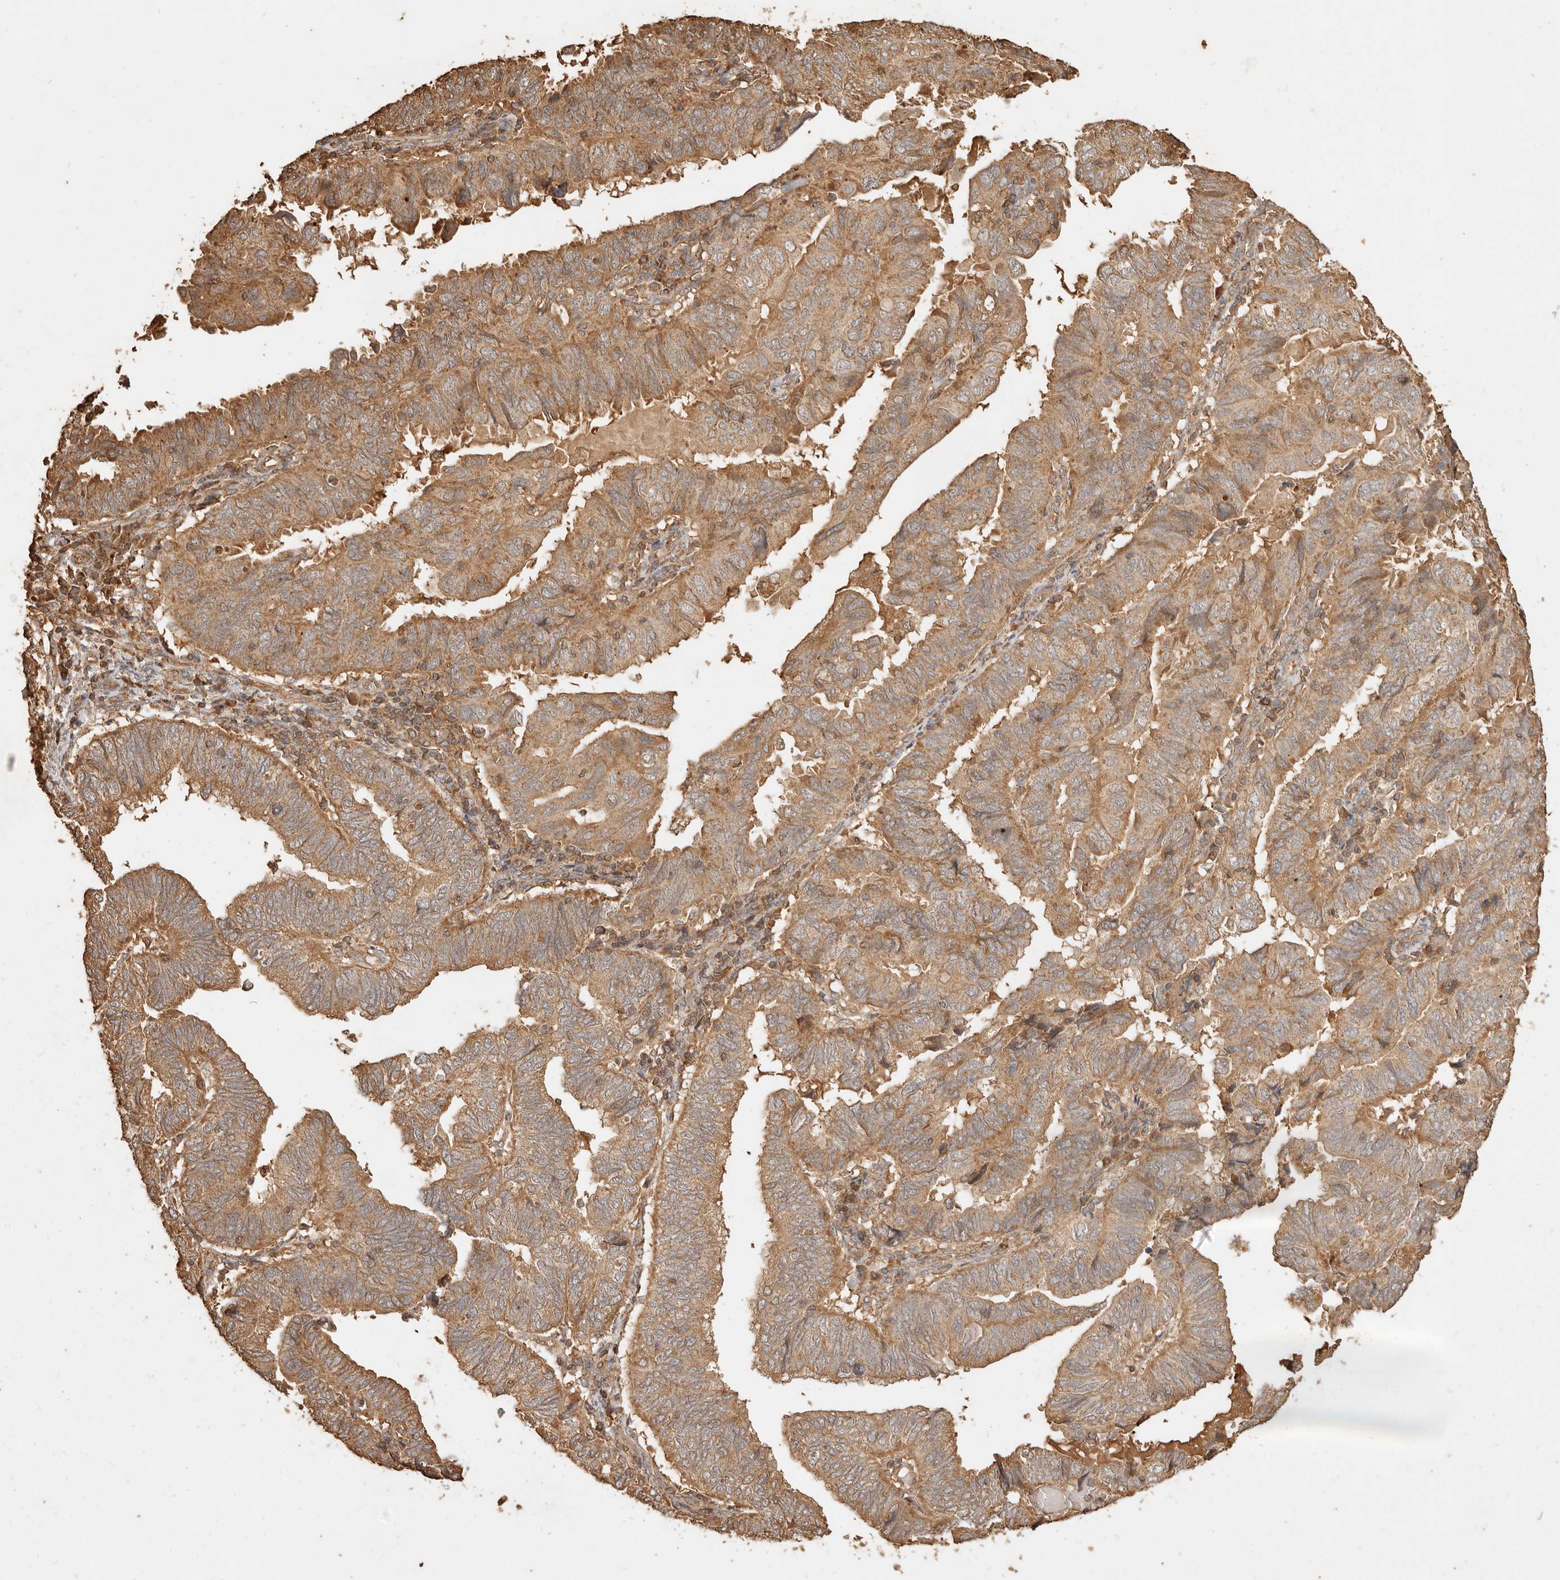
{"staining": {"intensity": "moderate", "quantity": ">75%", "location": "cytoplasmic/membranous"}, "tissue": "endometrial cancer", "cell_type": "Tumor cells", "image_type": "cancer", "snomed": [{"axis": "morphology", "description": "Adenocarcinoma, NOS"}, {"axis": "topography", "description": "Uterus"}], "caption": "Protein staining of endometrial adenocarcinoma tissue shows moderate cytoplasmic/membranous expression in approximately >75% of tumor cells.", "gene": "FAM180B", "patient": {"sex": "female", "age": 77}}